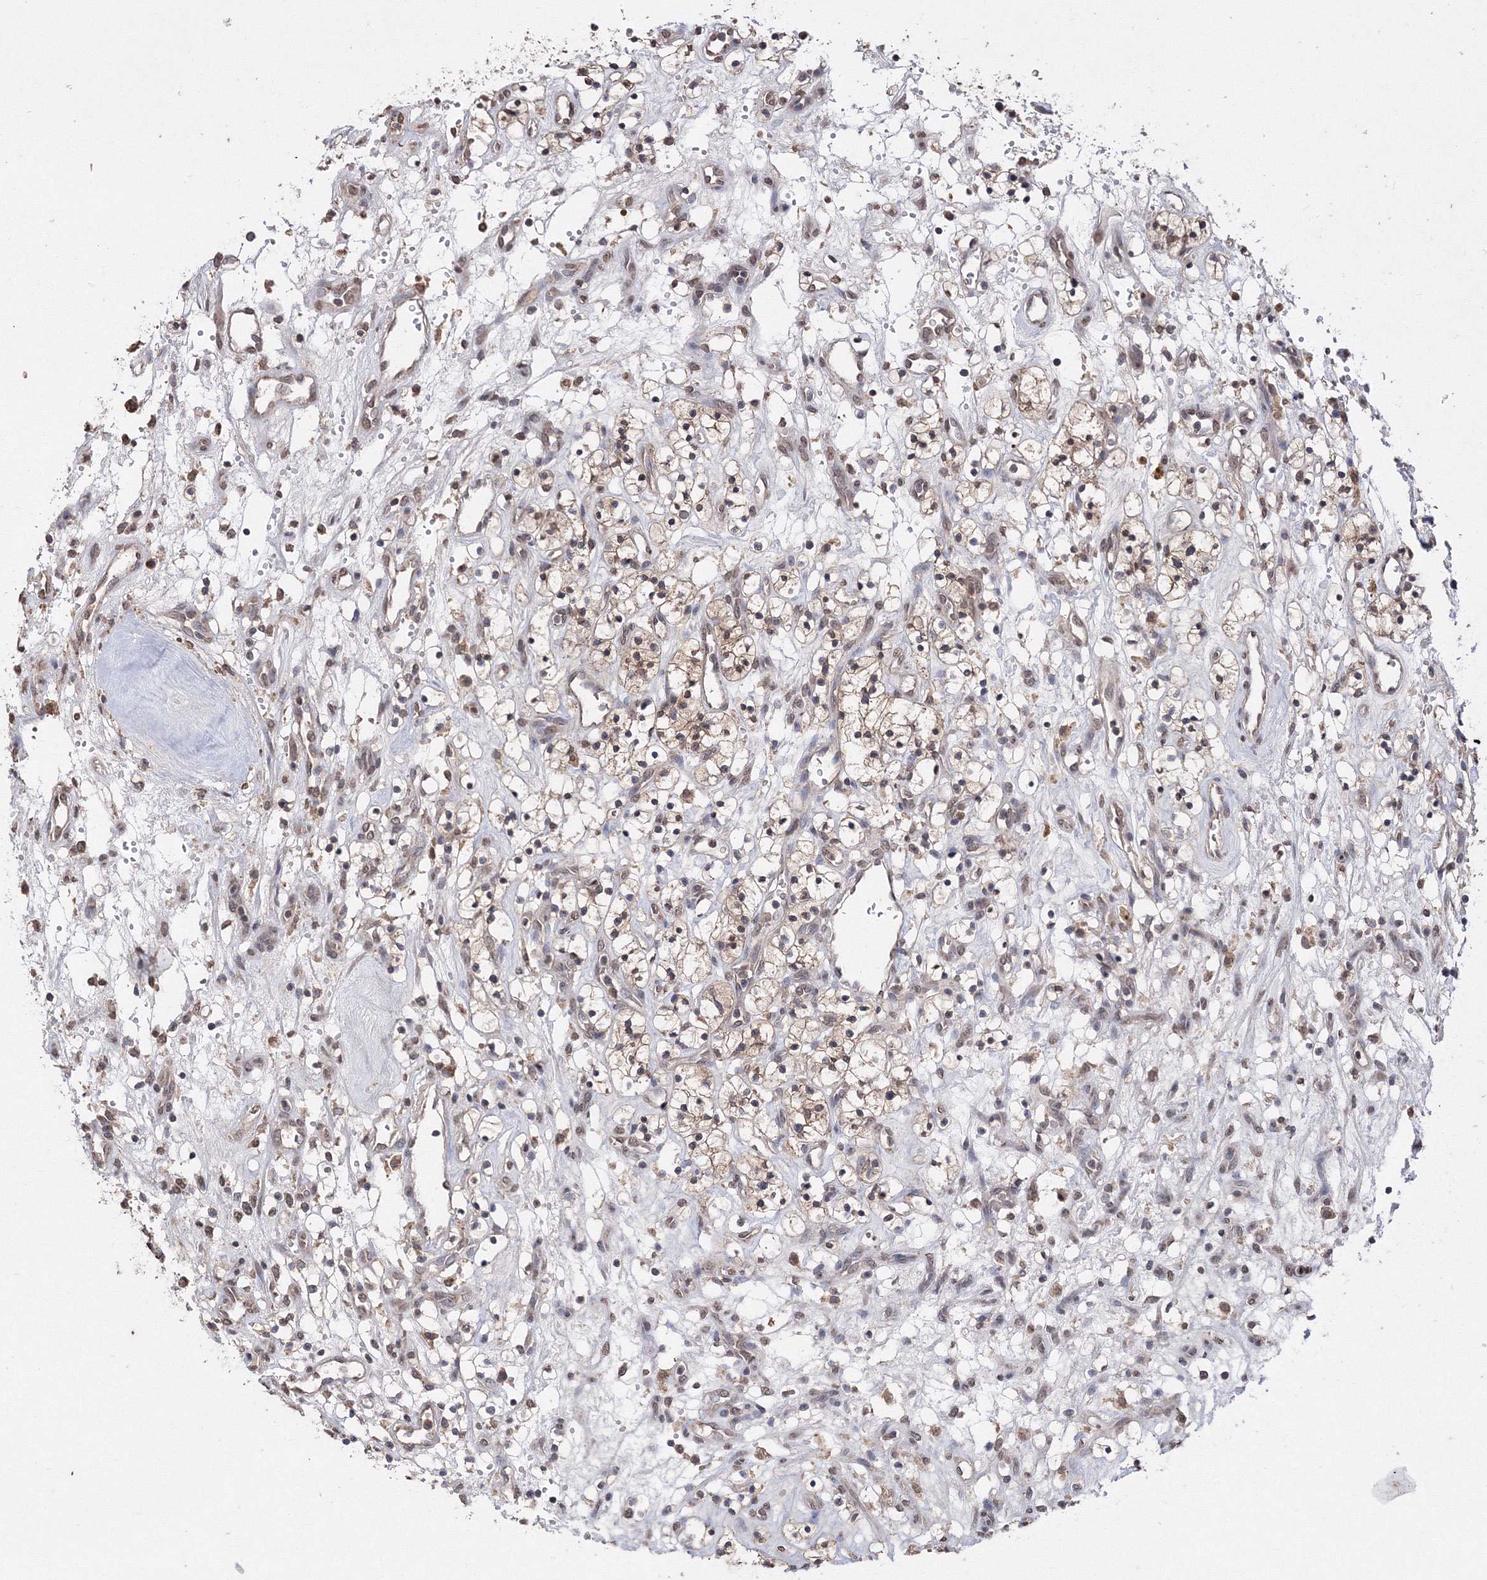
{"staining": {"intensity": "moderate", "quantity": ">75%", "location": "cytoplasmic/membranous,nuclear"}, "tissue": "renal cancer", "cell_type": "Tumor cells", "image_type": "cancer", "snomed": [{"axis": "morphology", "description": "Adenocarcinoma, NOS"}, {"axis": "topography", "description": "Kidney"}], "caption": "Immunohistochemistry micrograph of neoplastic tissue: renal adenocarcinoma stained using IHC demonstrates medium levels of moderate protein expression localized specifically in the cytoplasmic/membranous and nuclear of tumor cells, appearing as a cytoplasmic/membranous and nuclear brown color.", "gene": "GPN1", "patient": {"sex": "female", "age": 57}}